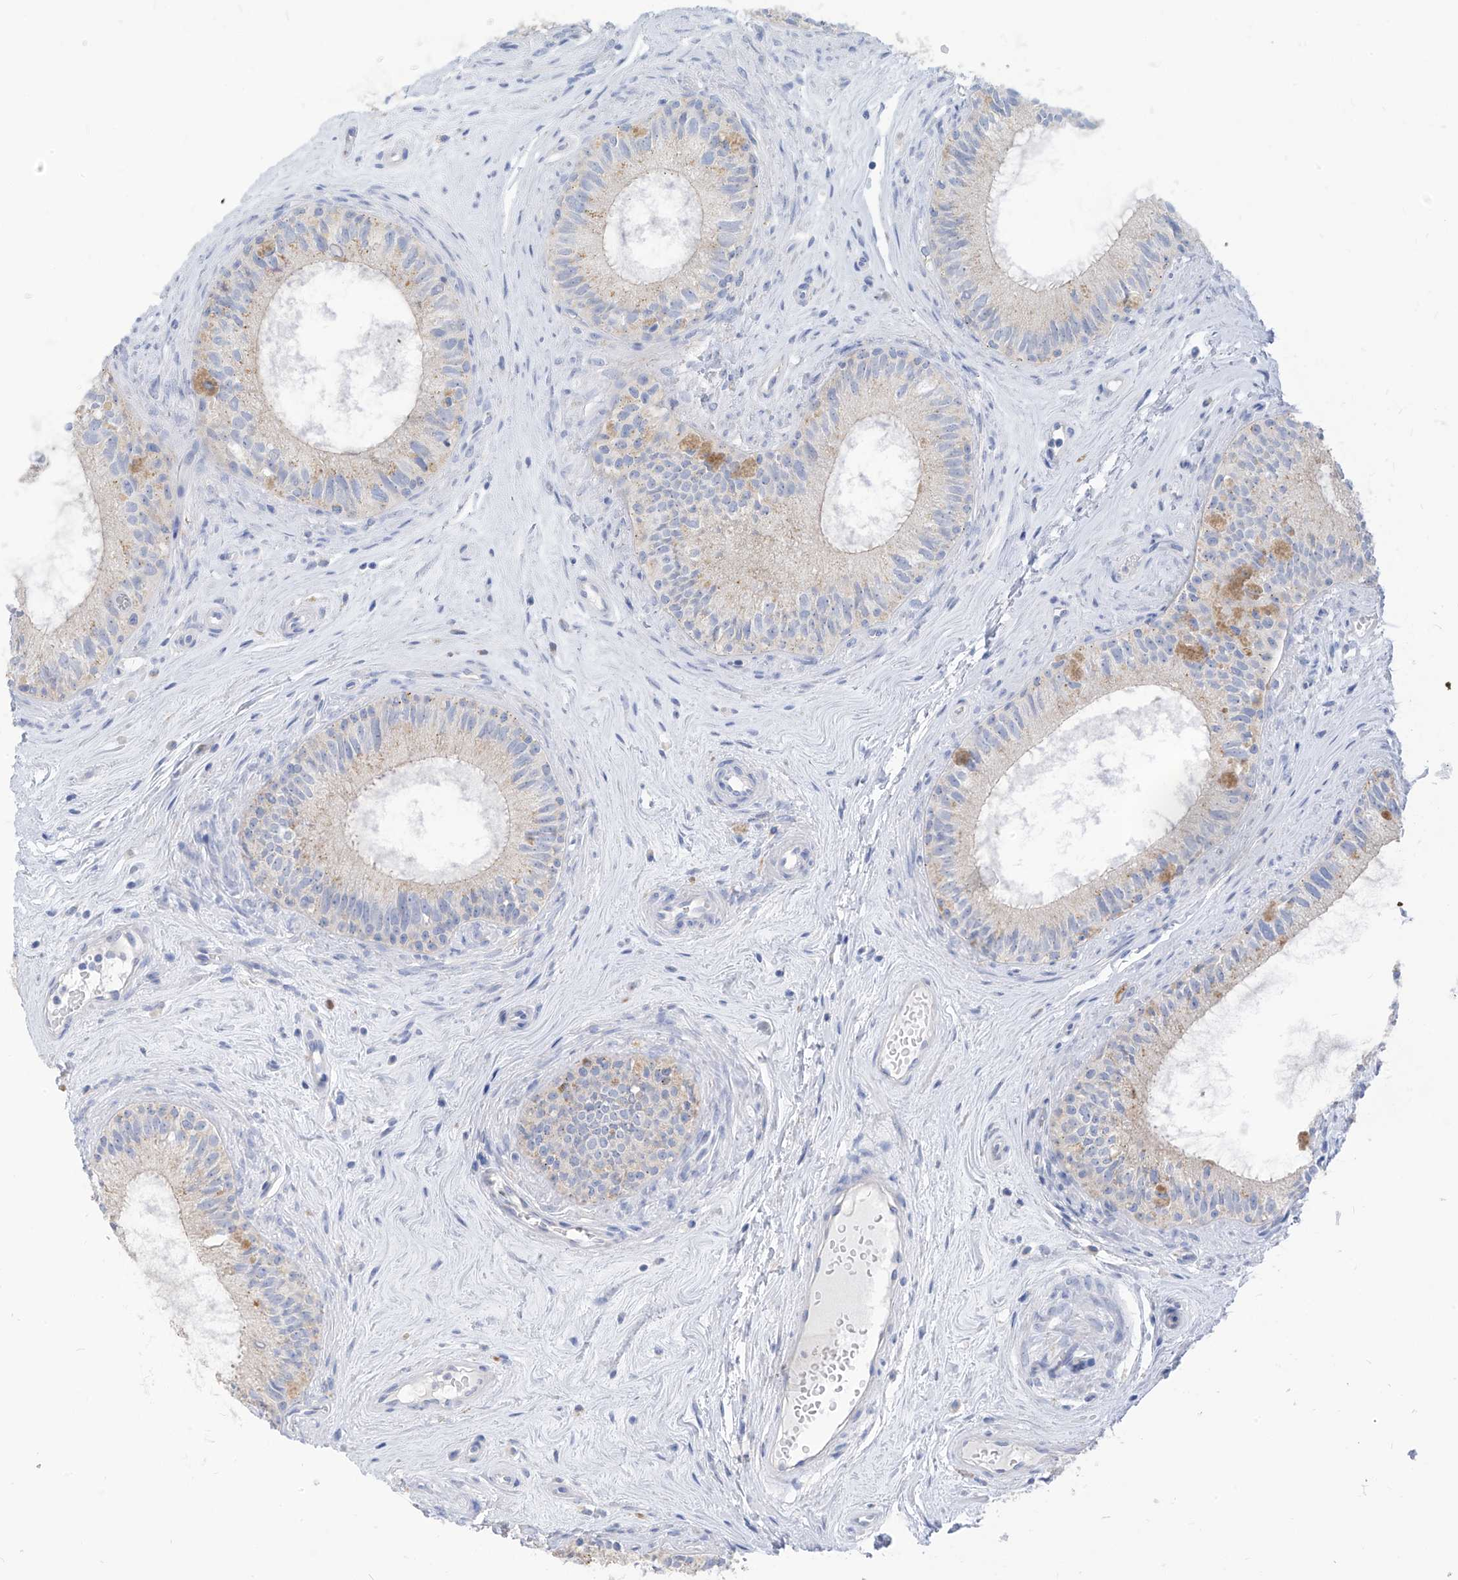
{"staining": {"intensity": "moderate", "quantity": "<25%", "location": "cytoplasmic/membranous"}, "tissue": "epididymis", "cell_type": "Glandular cells", "image_type": "normal", "snomed": [{"axis": "morphology", "description": "Normal tissue, NOS"}, {"axis": "topography", "description": "Epididymis"}], "caption": "A brown stain highlights moderate cytoplasmic/membranous expression of a protein in glandular cells of unremarkable human epididymis. (brown staining indicates protein expression, while blue staining denotes nuclei).", "gene": "ZNF404", "patient": {"sex": "male", "age": 71}}